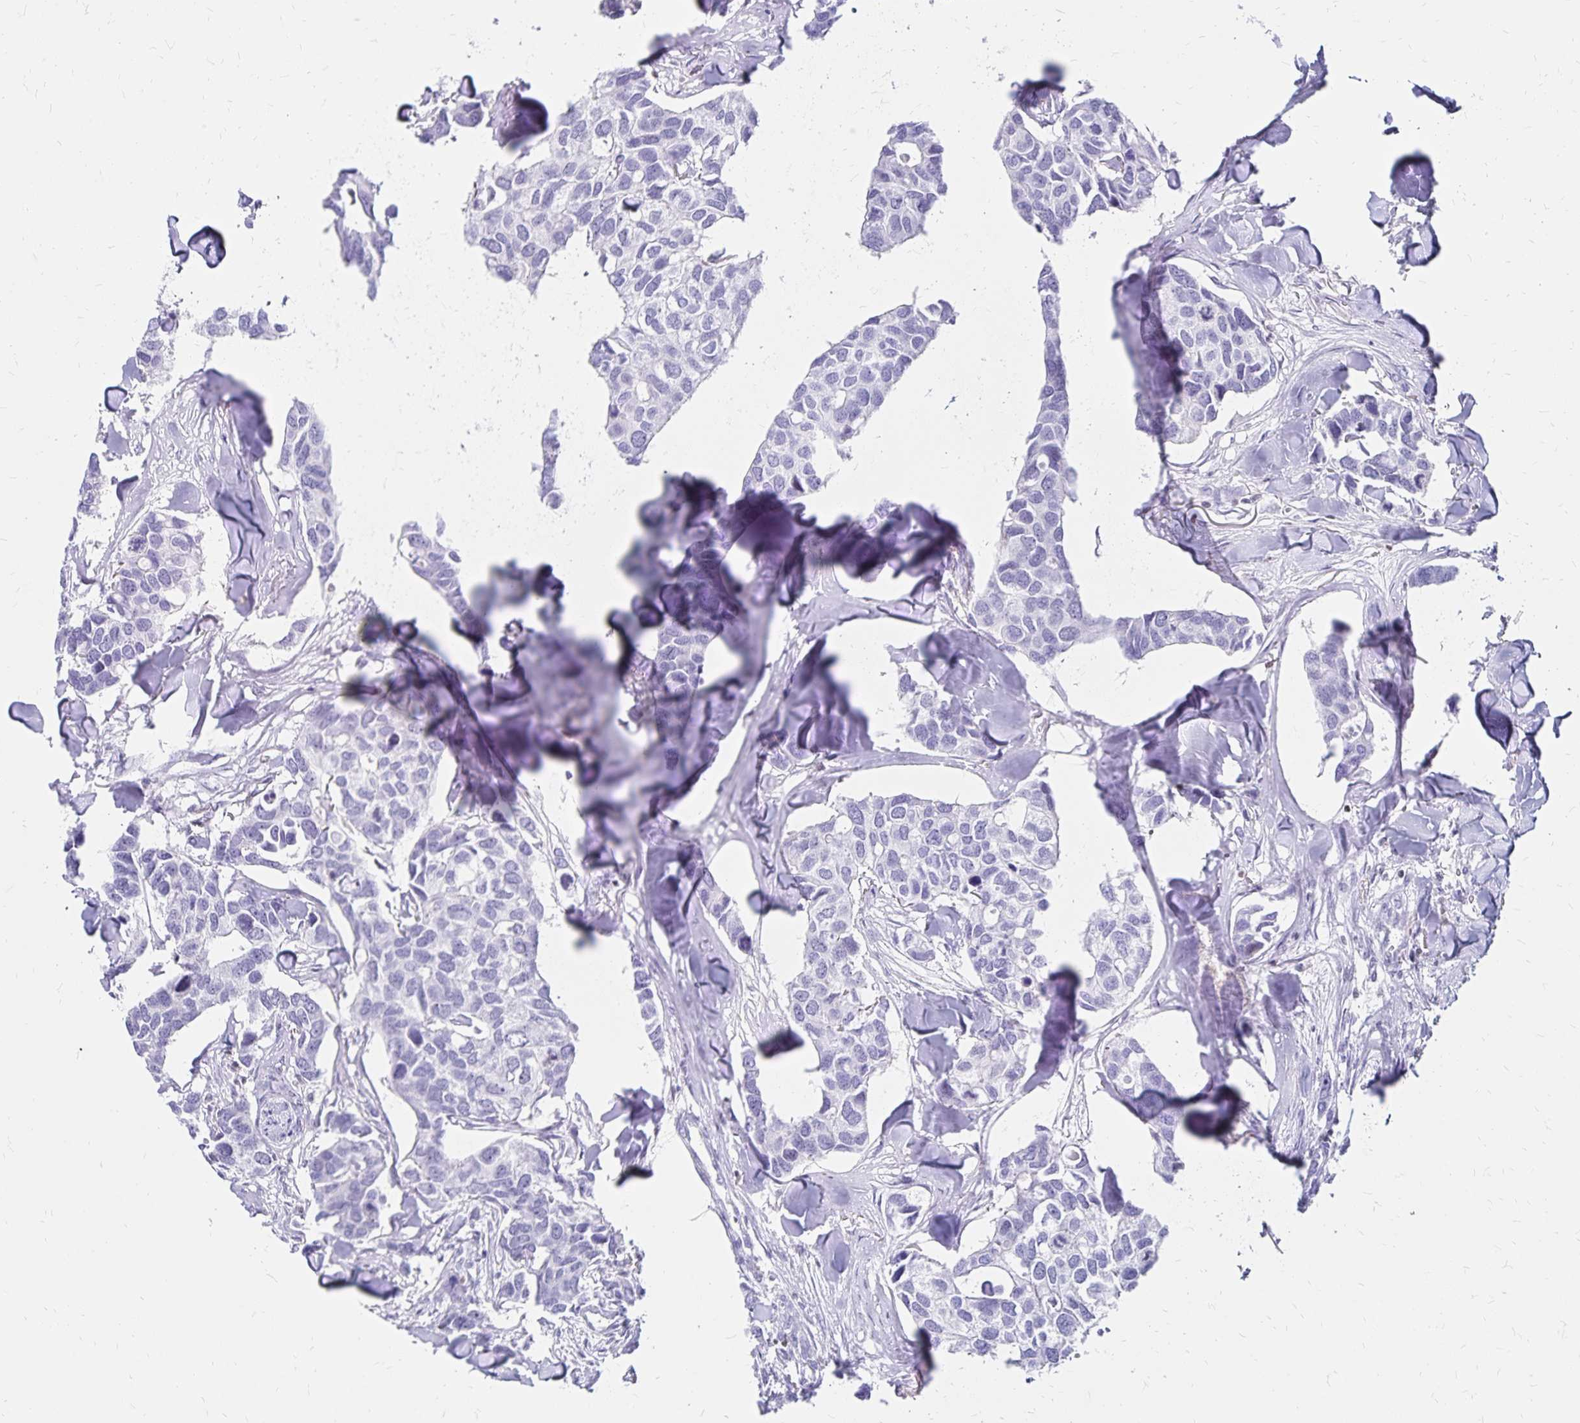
{"staining": {"intensity": "negative", "quantity": "none", "location": "none"}, "tissue": "breast cancer", "cell_type": "Tumor cells", "image_type": "cancer", "snomed": [{"axis": "morphology", "description": "Duct carcinoma"}, {"axis": "topography", "description": "Breast"}], "caption": "Tumor cells are negative for protein expression in human breast invasive ductal carcinoma.", "gene": "IKZF1", "patient": {"sex": "female", "age": 83}}